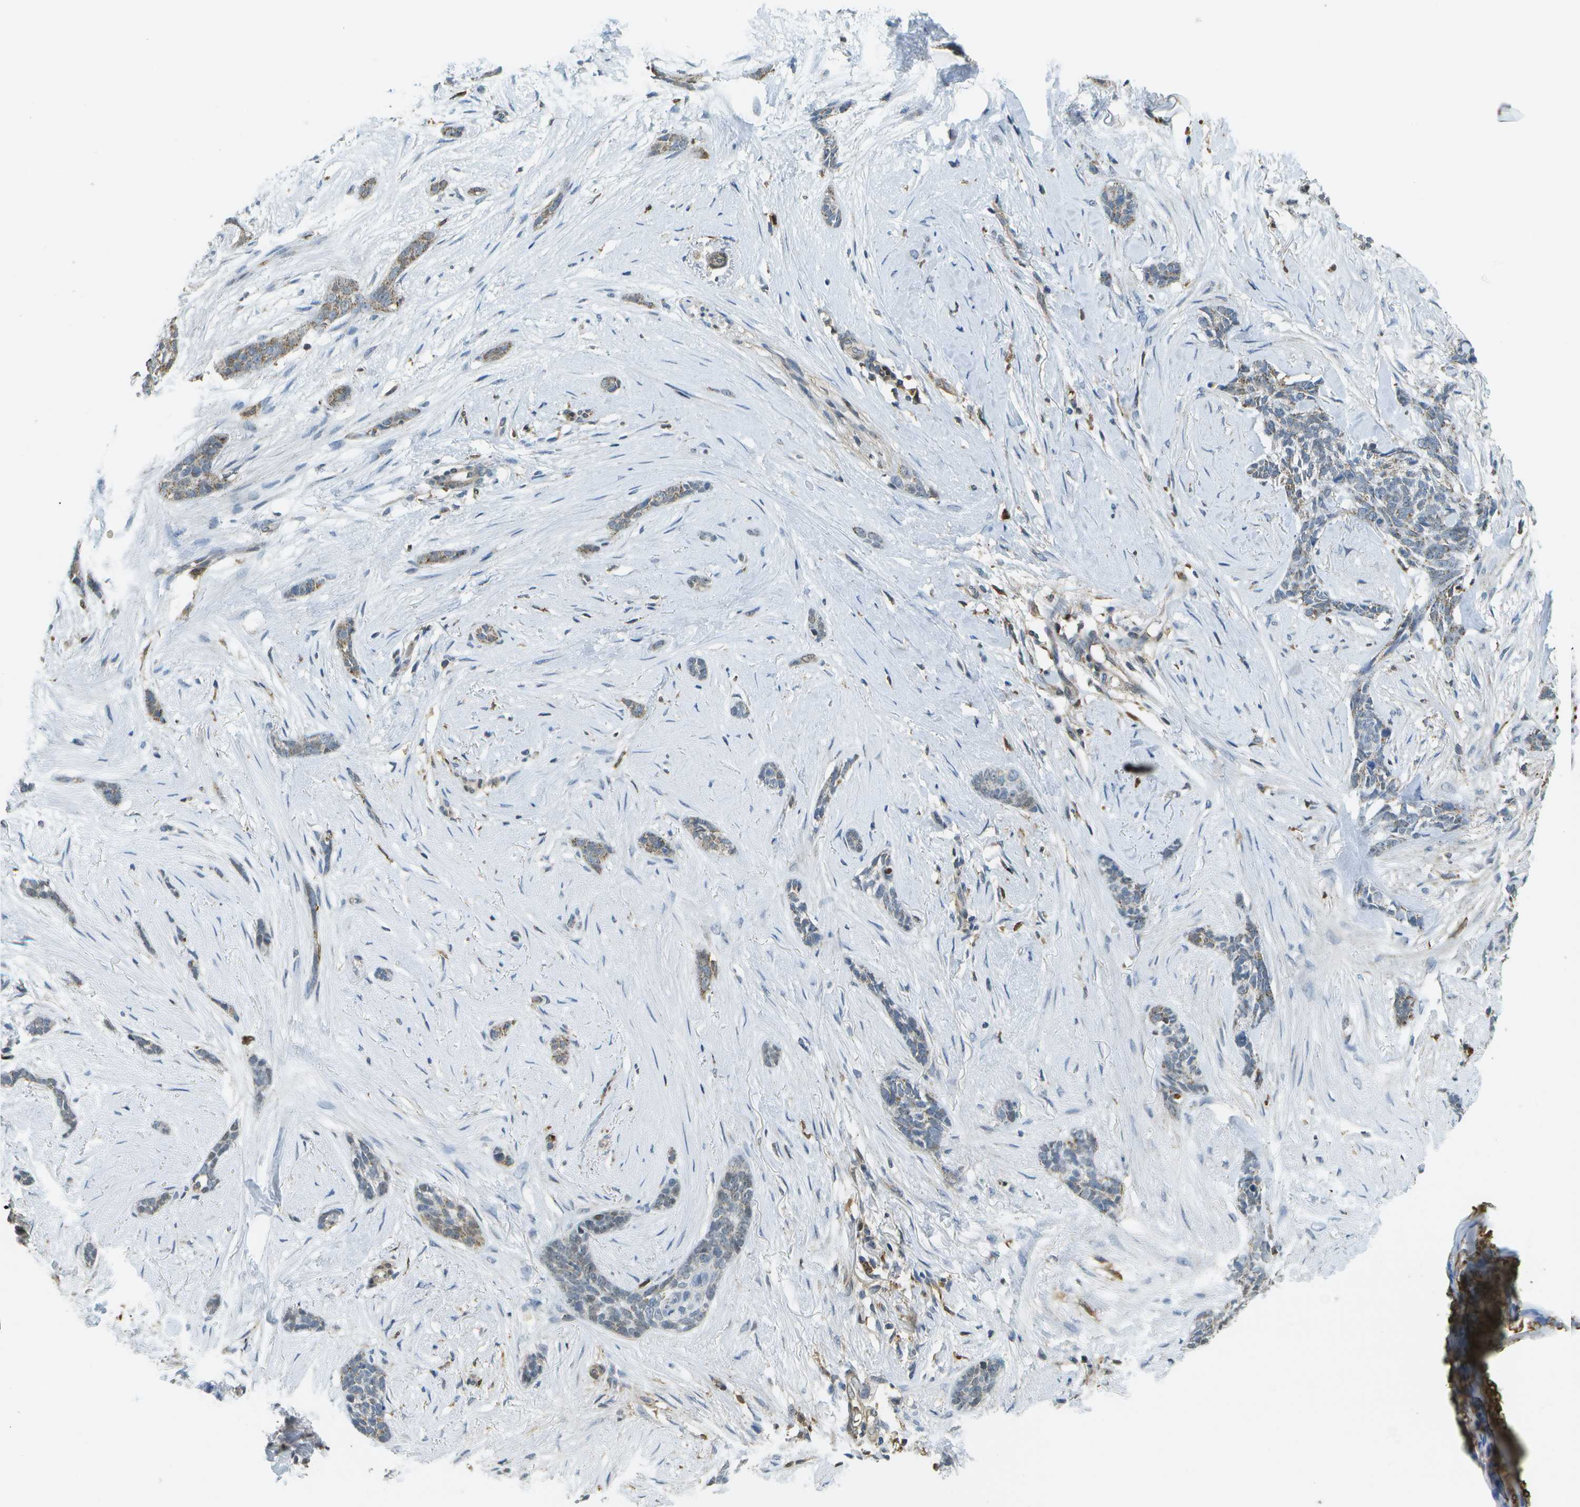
{"staining": {"intensity": "negative", "quantity": "none", "location": "none"}, "tissue": "skin cancer", "cell_type": "Tumor cells", "image_type": "cancer", "snomed": [{"axis": "morphology", "description": "Basal cell carcinoma"}, {"axis": "morphology", "description": "Adnexal tumor, benign"}, {"axis": "topography", "description": "Skin"}], "caption": "DAB (3,3'-diaminobenzidine) immunohistochemical staining of human basal cell carcinoma (skin) shows no significant expression in tumor cells.", "gene": "CACHD1", "patient": {"sex": "female", "age": 42}}